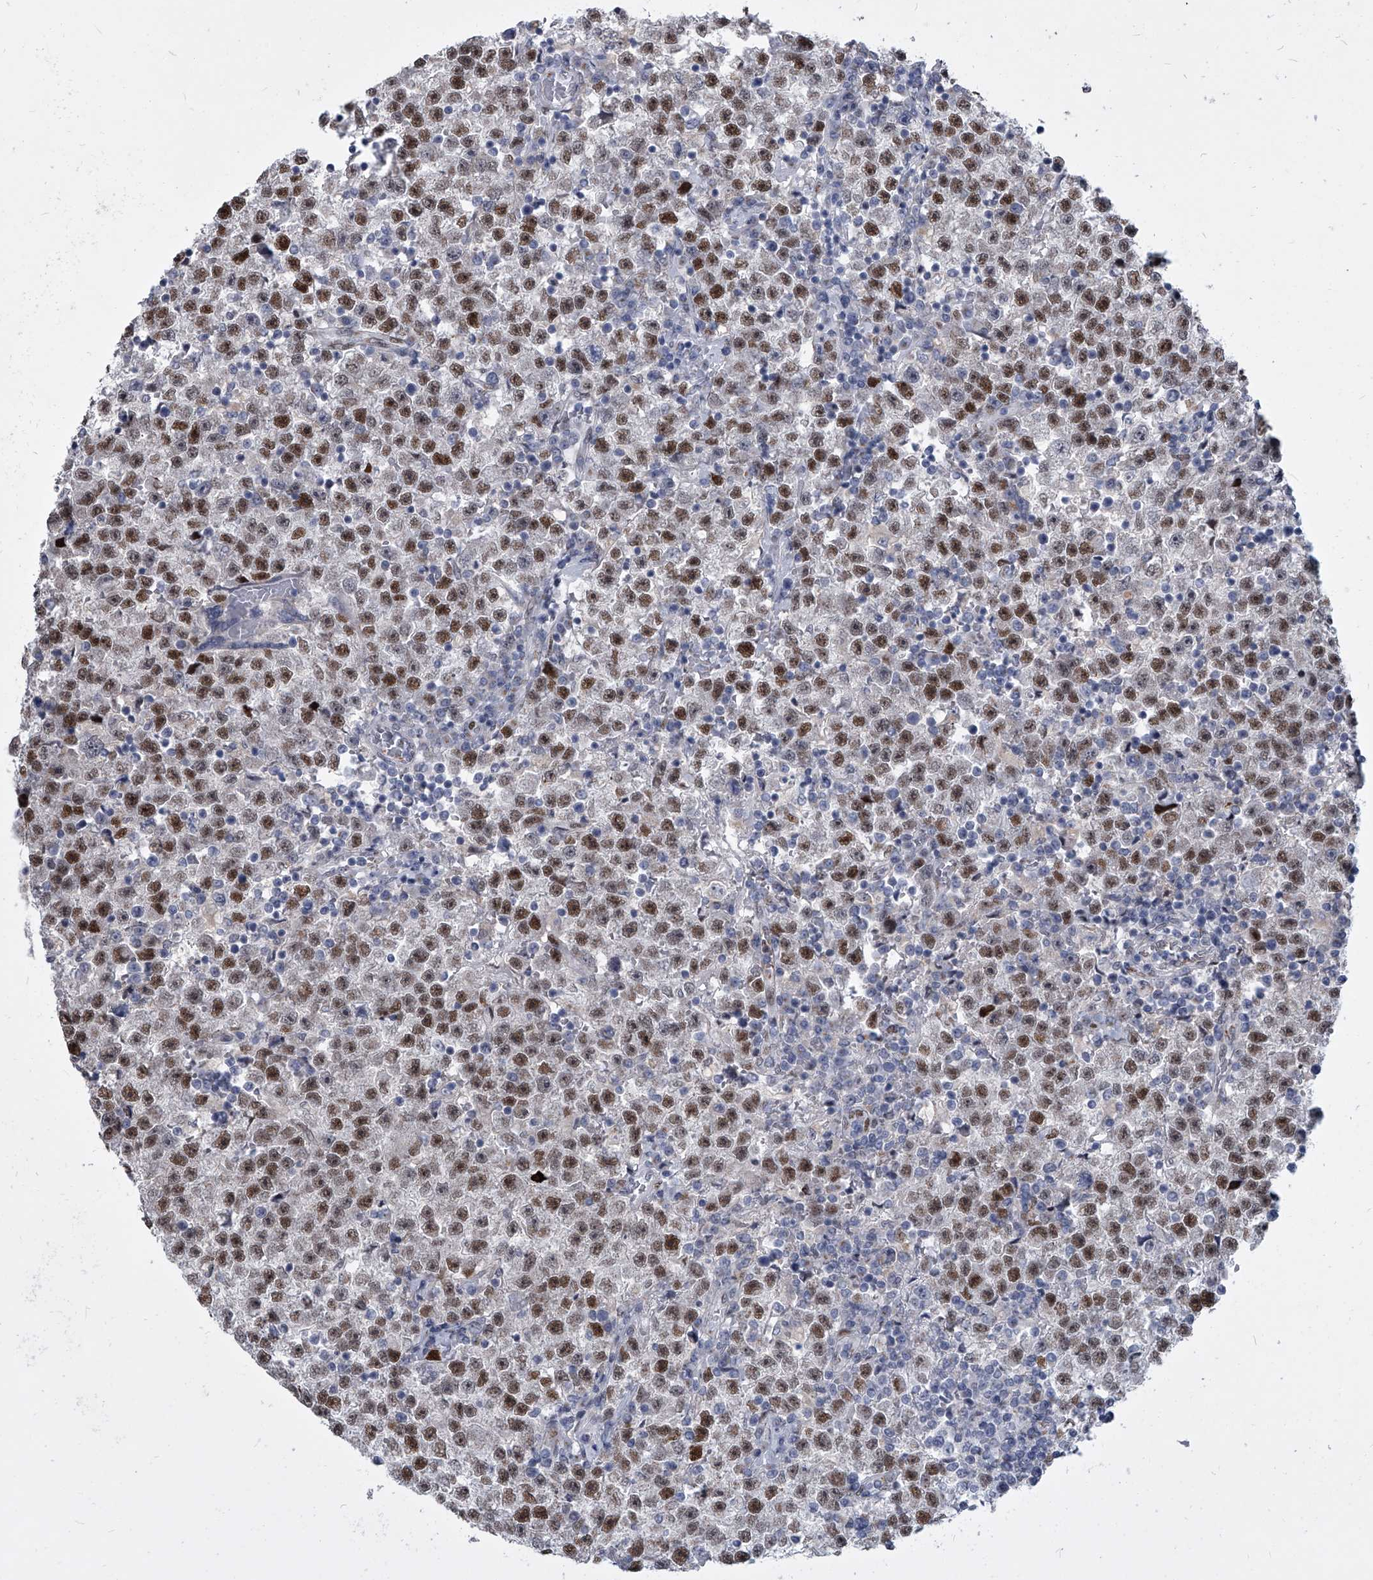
{"staining": {"intensity": "moderate", "quantity": ">75%", "location": "nuclear"}, "tissue": "testis cancer", "cell_type": "Tumor cells", "image_type": "cancer", "snomed": [{"axis": "morphology", "description": "Seminoma, NOS"}, {"axis": "topography", "description": "Testis"}], "caption": "Seminoma (testis) stained for a protein (brown) reveals moderate nuclear positive staining in approximately >75% of tumor cells.", "gene": "EVA1C", "patient": {"sex": "male", "age": 22}}